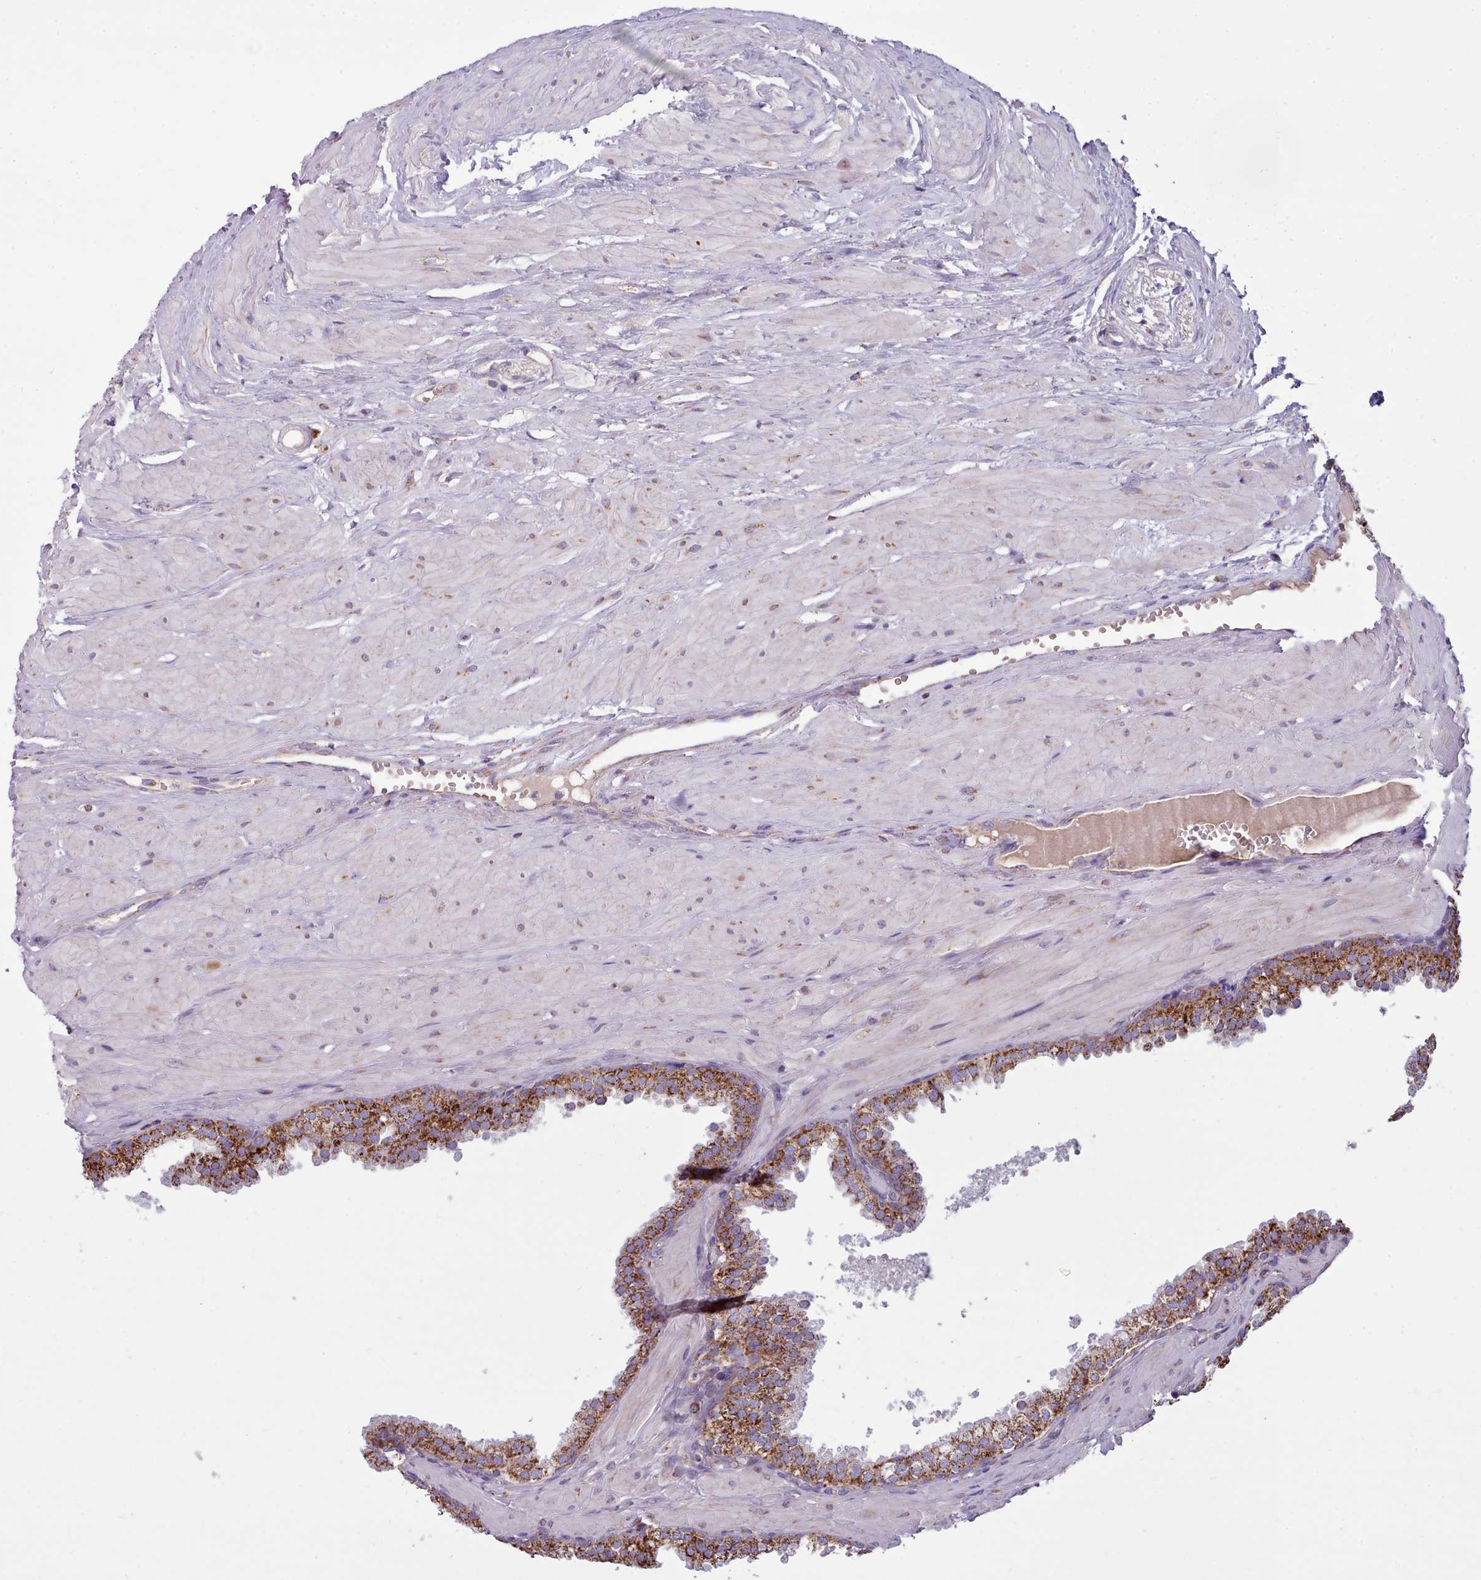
{"staining": {"intensity": "strong", "quantity": ">75%", "location": "cytoplasmic/membranous"}, "tissue": "prostate", "cell_type": "Glandular cells", "image_type": "normal", "snomed": [{"axis": "morphology", "description": "Normal tissue, NOS"}, {"axis": "topography", "description": "Prostate"}, {"axis": "topography", "description": "Peripheral nerve tissue"}], "caption": "Immunohistochemistry (IHC) of unremarkable prostate displays high levels of strong cytoplasmic/membranous staining in about >75% of glandular cells.", "gene": "SRP54", "patient": {"sex": "male", "age": 55}}